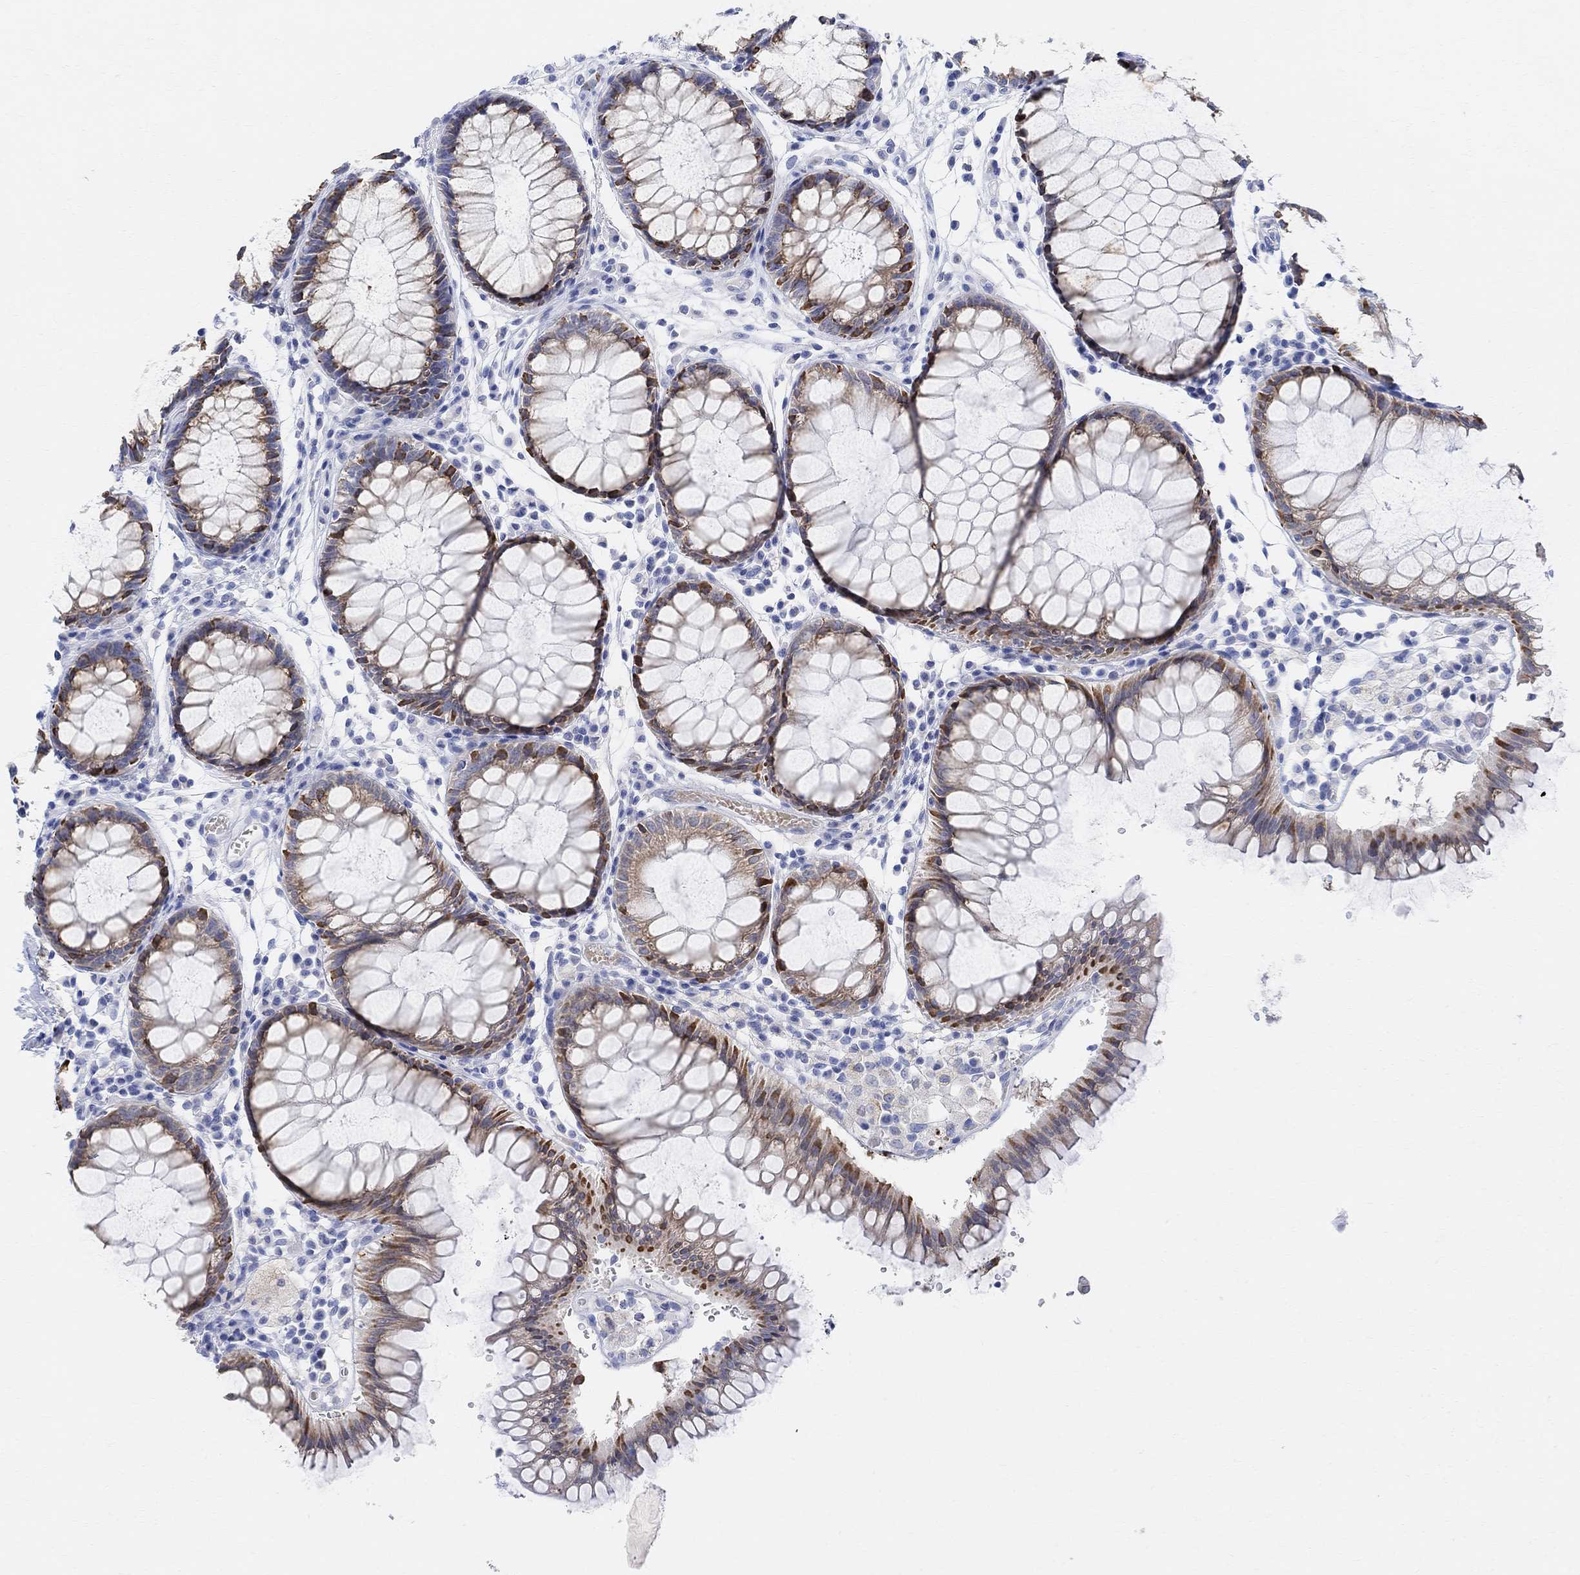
{"staining": {"intensity": "strong", "quantity": "25%-75%", "location": "cytoplasmic/membranous"}, "tissue": "rectum", "cell_type": "Glandular cells", "image_type": "normal", "snomed": [{"axis": "morphology", "description": "Normal tissue, NOS"}, {"axis": "topography", "description": "Rectum"}], "caption": "Rectum stained with immunohistochemistry (IHC) shows strong cytoplasmic/membranous staining in approximately 25%-75% of glandular cells.", "gene": "RETNLB", "patient": {"sex": "female", "age": 68}}